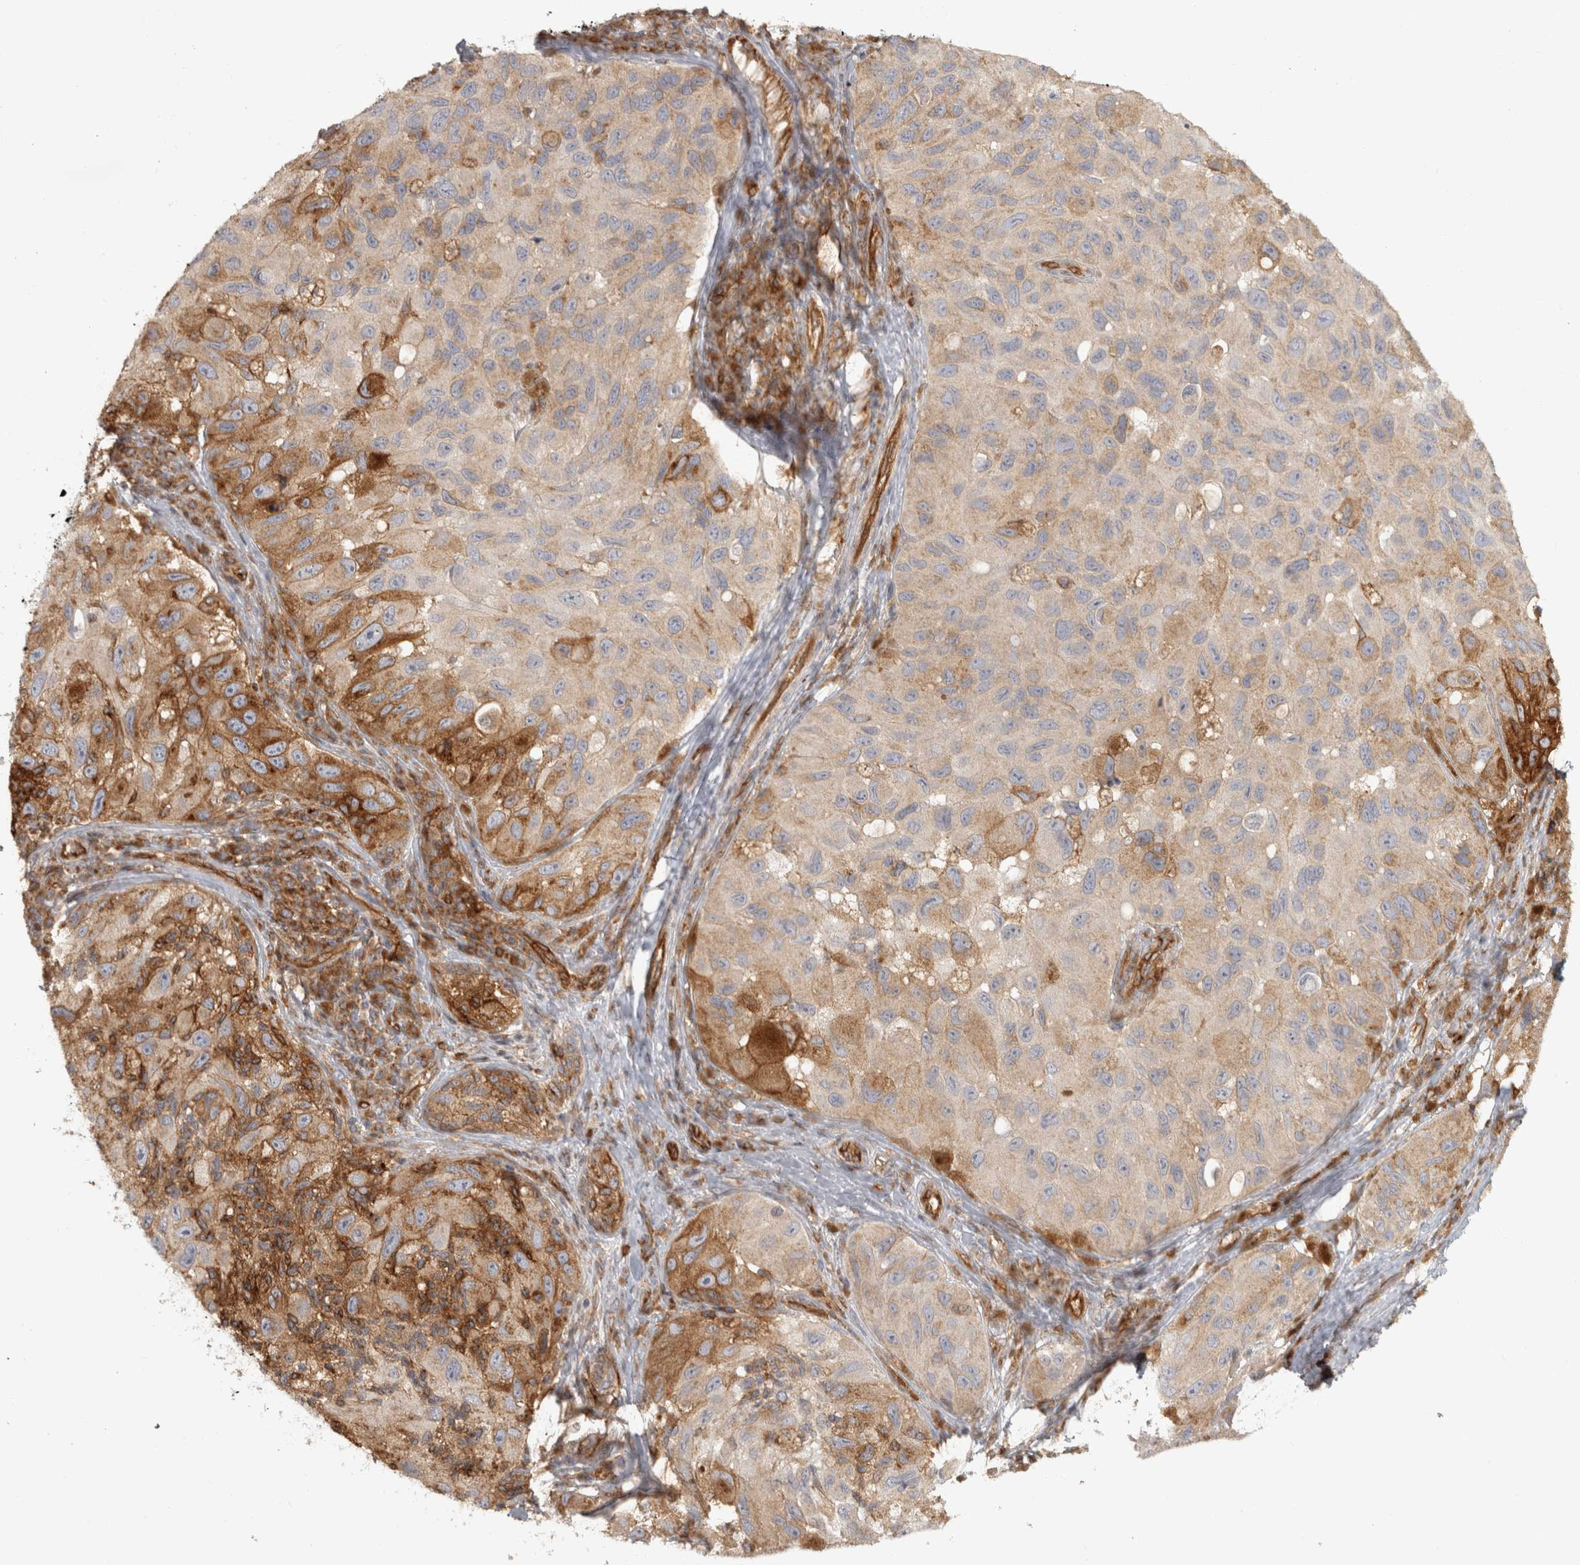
{"staining": {"intensity": "moderate", "quantity": "<25%", "location": "cytoplasmic/membranous"}, "tissue": "melanoma", "cell_type": "Tumor cells", "image_type": "cancer", "snomed": [{"axis": "morphology", "description": "Malignant melanoma, NOS"}, {"axis": "topography", "description": "Skin"}], "caption": "Tumor cells exhibit low levels of moderate cytoplasmic/membranous expression in approximately <25% of cells in malignant melanoma.", "gene": "HLA-E", "patient": {"sex": "female", "age": 73}}